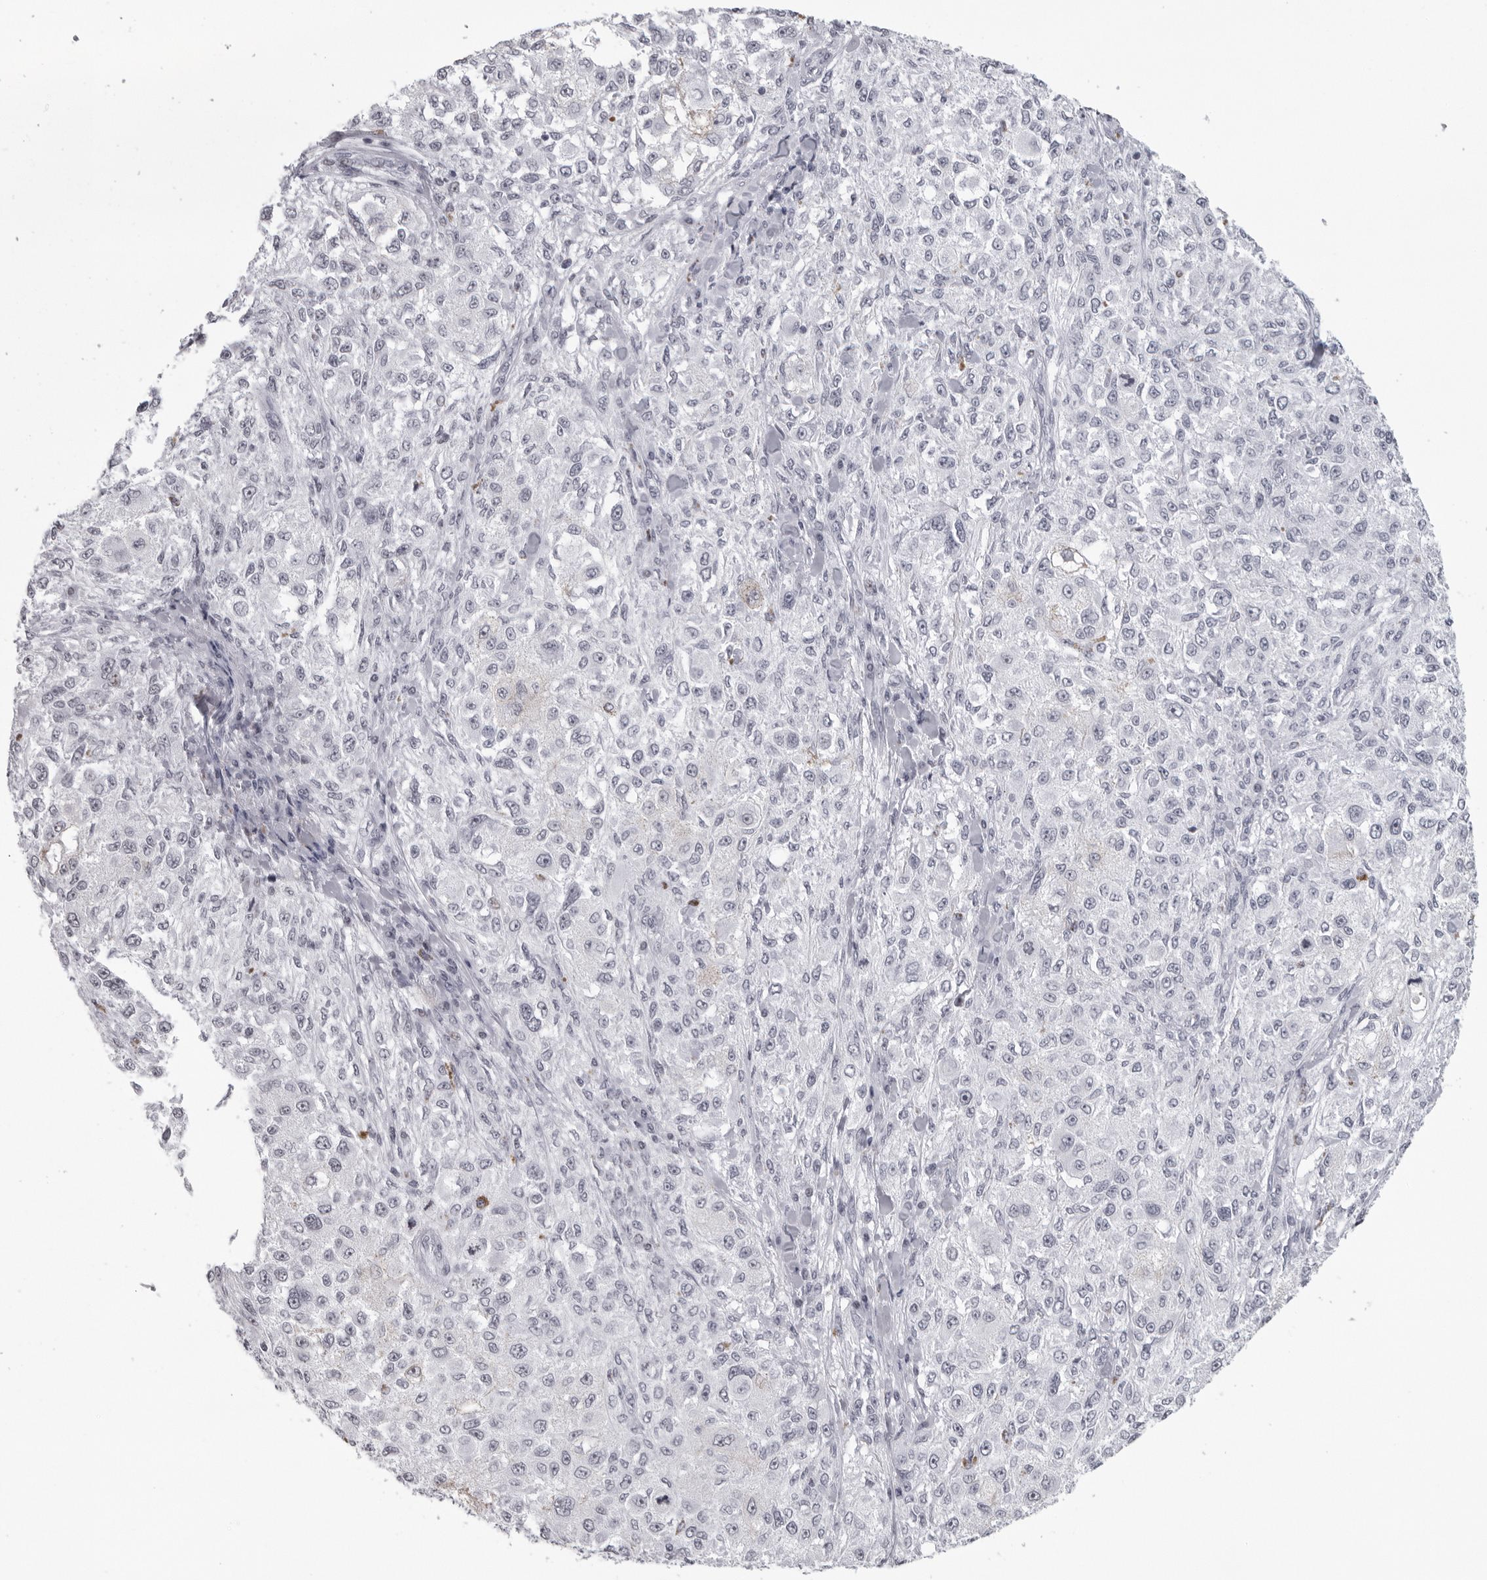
{"staining": {"intensity": "negative", "quantity": "none", "location": "none"}, "tissue": "melanoma", "cell_type": "Tumor cells", "image_type": "cancer", "snomed": [{"axis": "morphology", "description": "Necrosis, NOS"}, {"axis": "morphology", "description": "Malignant melanoma, NOS"}, {"axis": "topography", "description": "Skin"}], "caption": "Protein analysis of malignant melanoma demonstrates no significant expression in tumor cells.", "gene": "ESPN", "patient": {"sex": "female", "age": 87}}